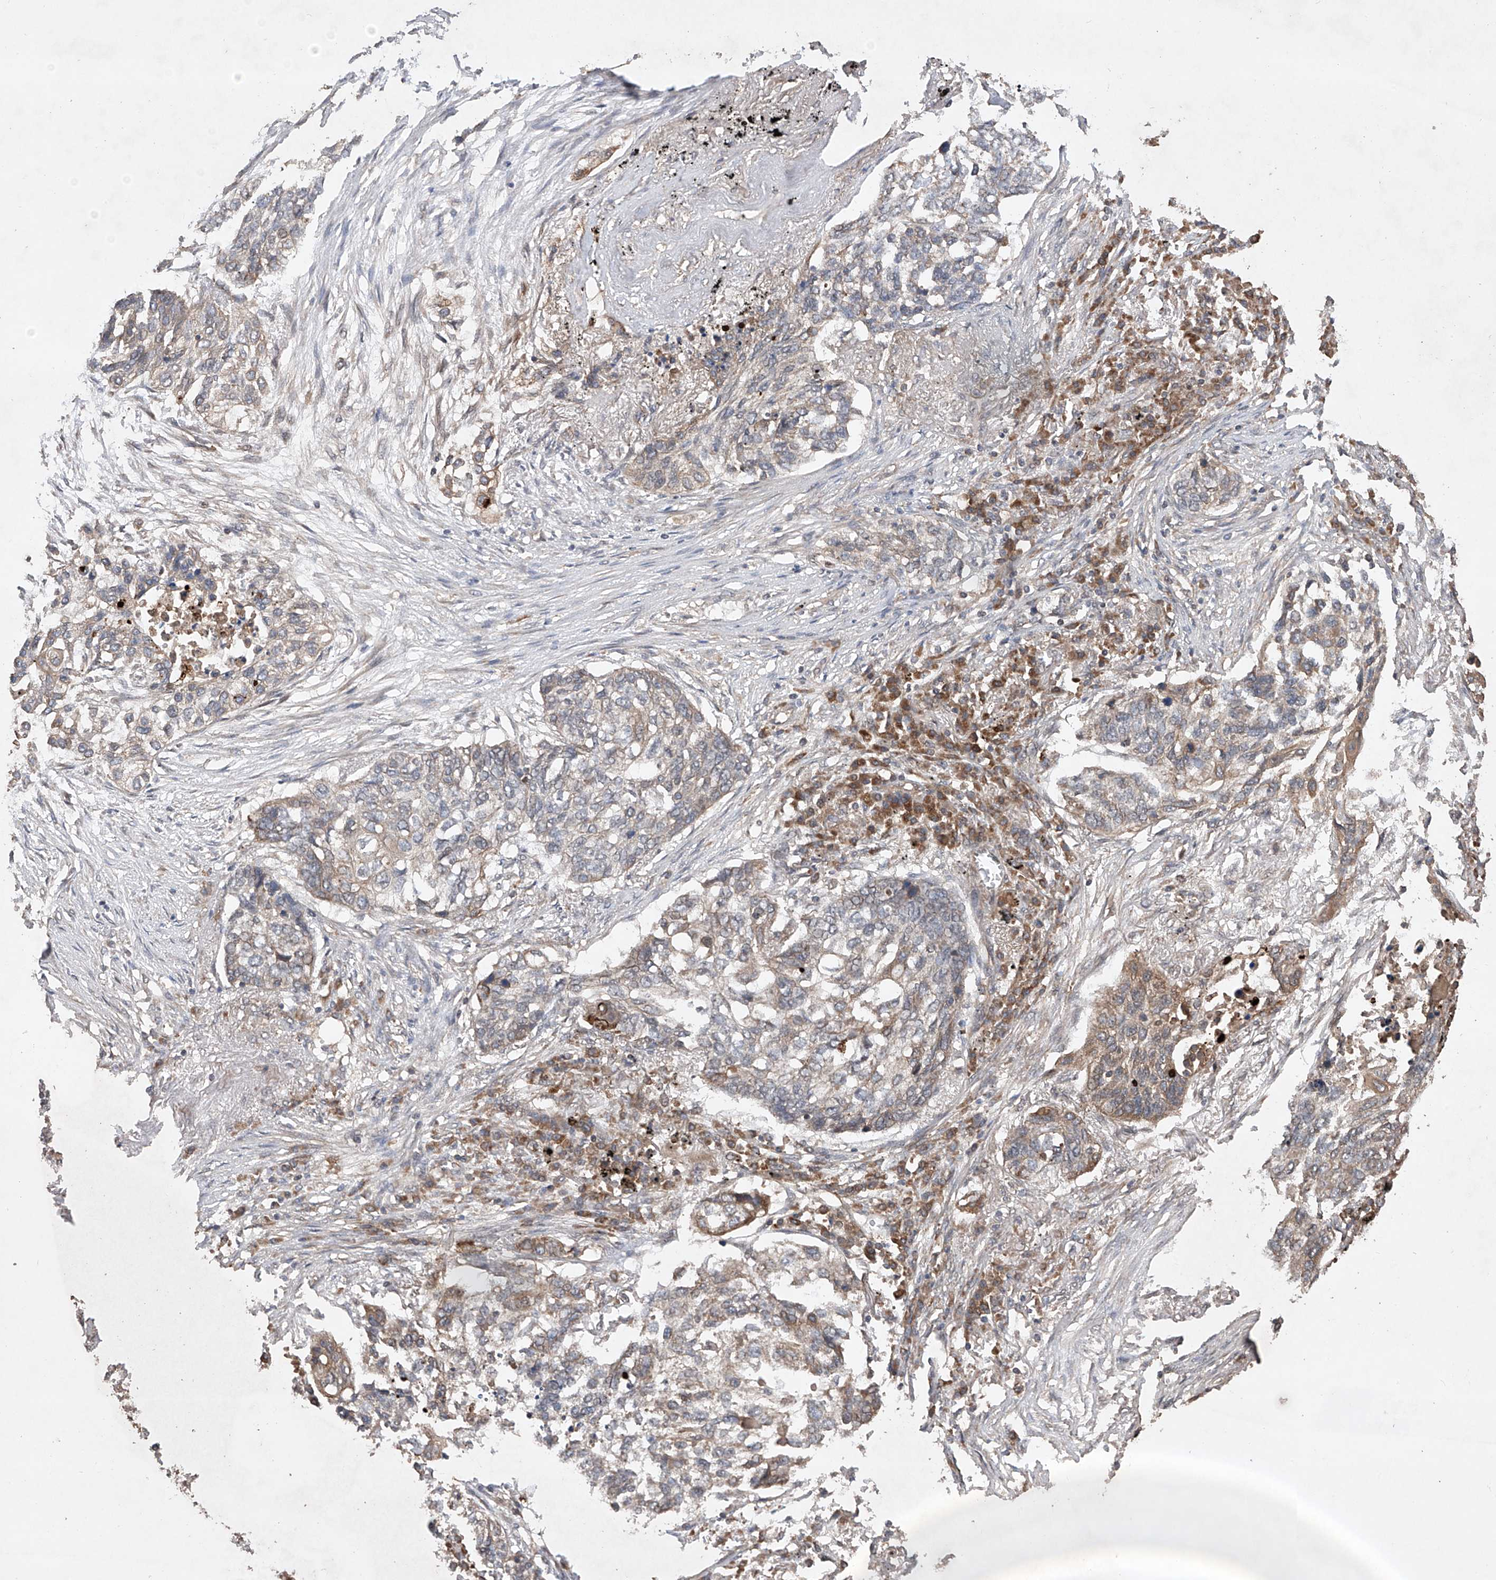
{"staining": {"intensity": "weak", "quantity": "25%-75%", "location": "cytoplasmic/membranous"}, "tissue": "lung cancer", "cell_type": "Tumor cells", "image_type": "cancer", "snomed": [{"axis": "morphology", "description": "Squamous cell carcinoma, NOS"}, {"axis": "topography", "description": "Lung"}], "caption": "About 25%-75% of tumor cells in human lung cancer exhibit weak cytoplasmic/membranous protein expression as visualized by brown immunohistochemical staining.", "gene": "LURAP1", "patient": {"sex": "female", "age": 63}}